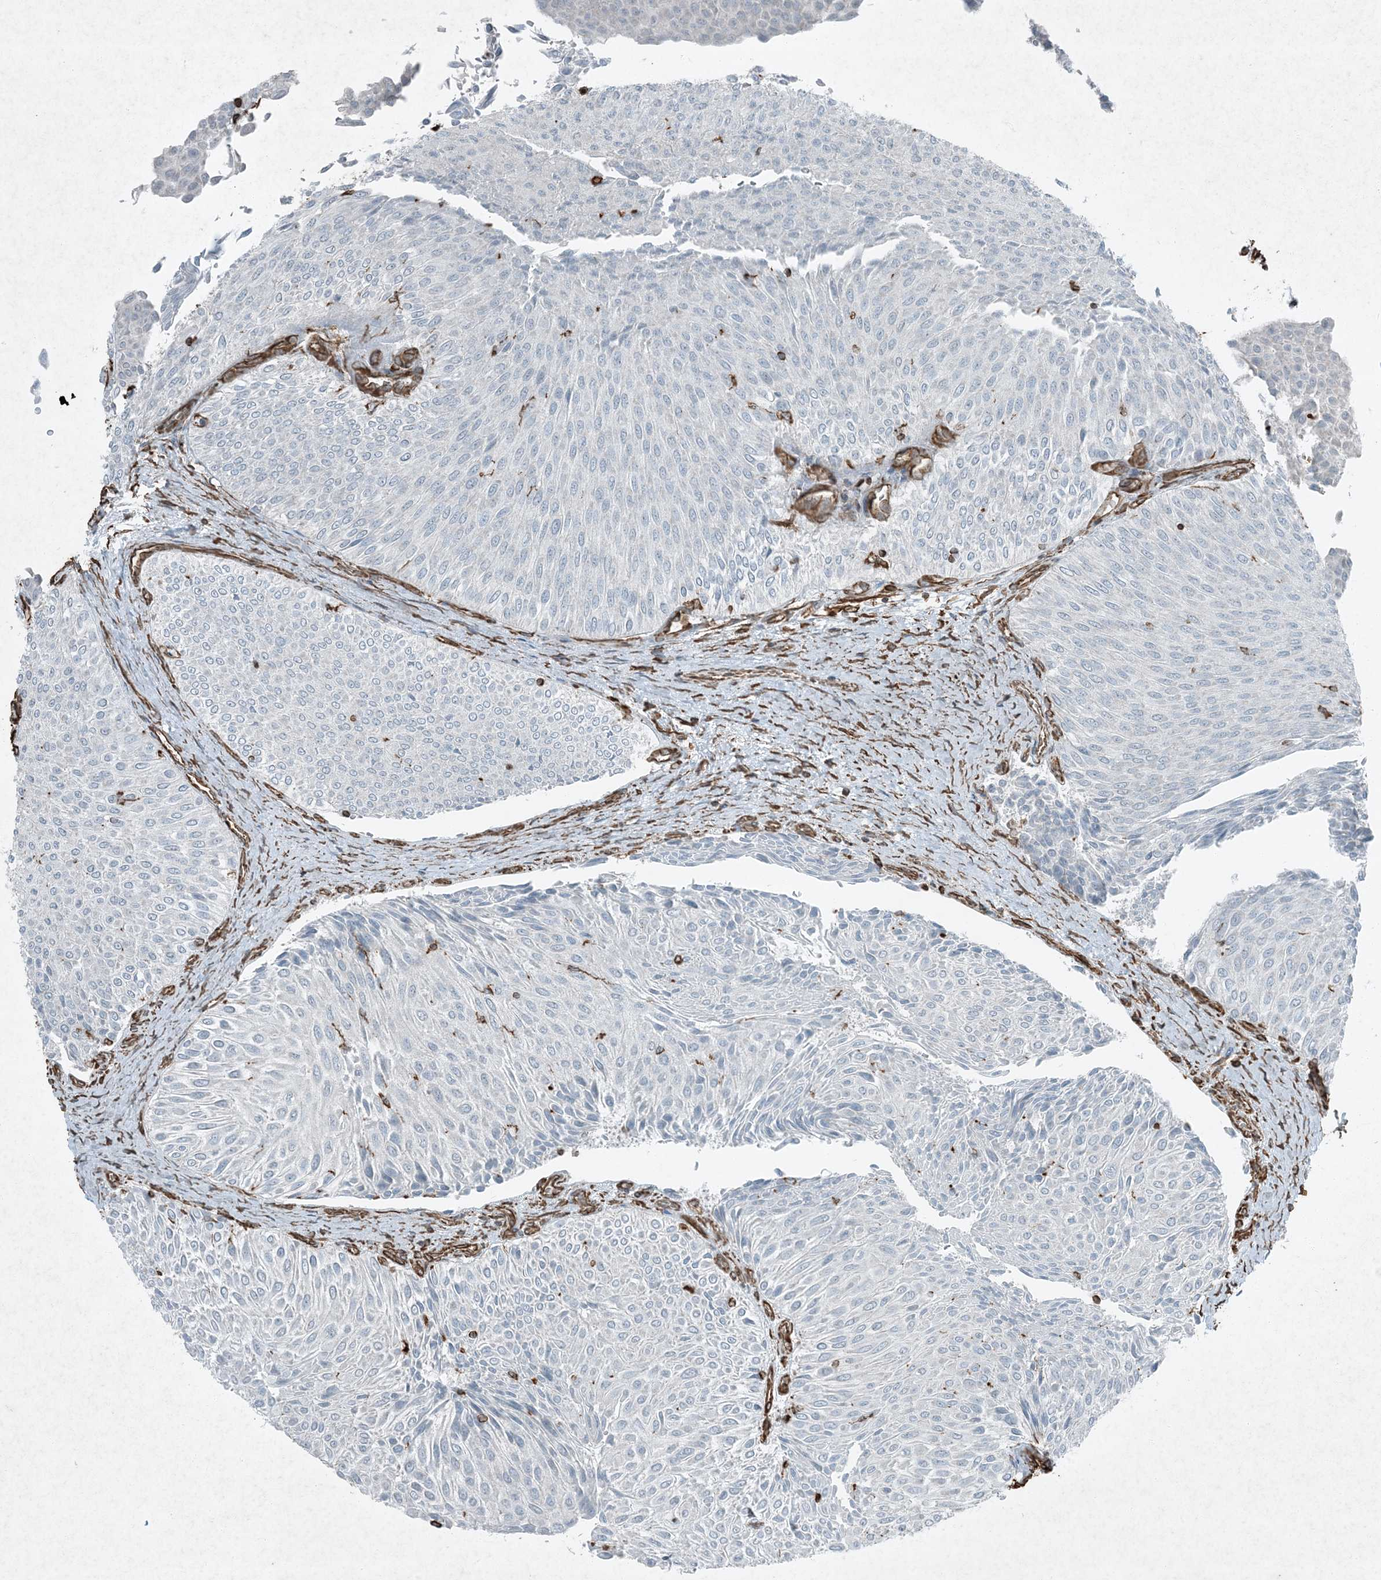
{"staining": {"intensity": "negative", "quantity": "none", "location": "none"}, "tissue": "urothelial cancer", "cell_type": "Tumor cells", "image_type": "cancer", "snomed": [{"axis": "morphology", "description": "Urothelial carcinoma, Low grade"}, {"axis": "topography", "description": "Urinary bladder"}], "caption": "An IHC histopathology image of urothelial carcinoma (low-grade) is shown. There is no staining in tumor cells of urothelial carcinoma (low-grade).", "gene": "RYK", "patient": {"sex": "male", "age": 78}}